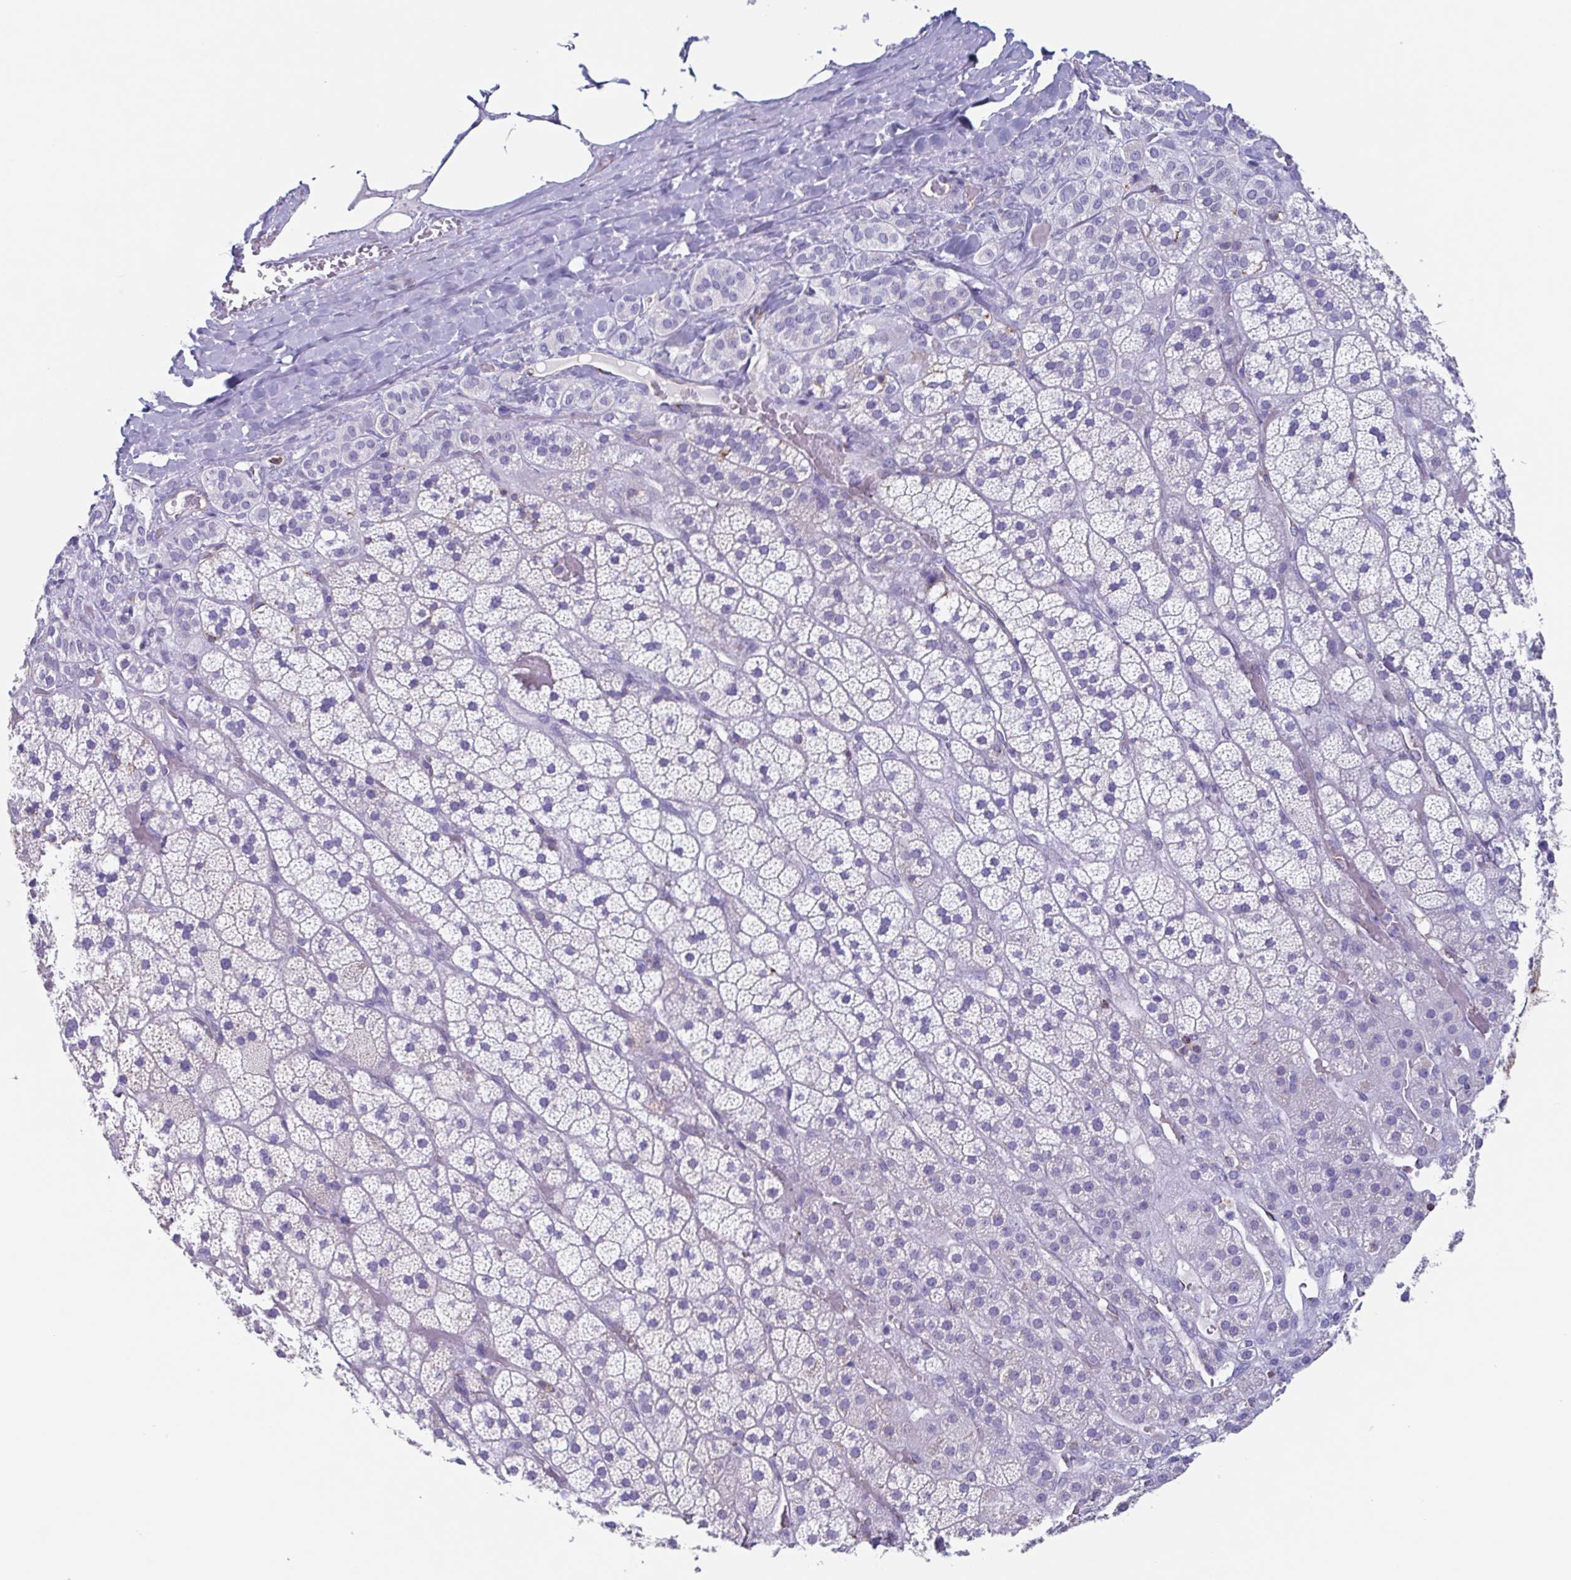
{"staining": {"intensity": "weak", "quantity": "<25%", "location": "cytoplasmic/membranous"}, "tissue": "adrenal gland", "cell_type": "Glandular cells", "image_type": "normal", "snomed": [{"axis": "morphology", "description": "Normal tissue, NOS"}, {"axis": "topography", "description": "Adrenal gland"}], "caption": "High magnification brightfield microscopy of benign adrenal gland stained with DAB (3,3'-diaminobenzidine) (brown) and counterstained with hematoxylin (blue): glandular cells show no significant expression. Nuclei are stained in blue.", "gene": "TPD52", "patient": {"sex": "male", "age": 57}}